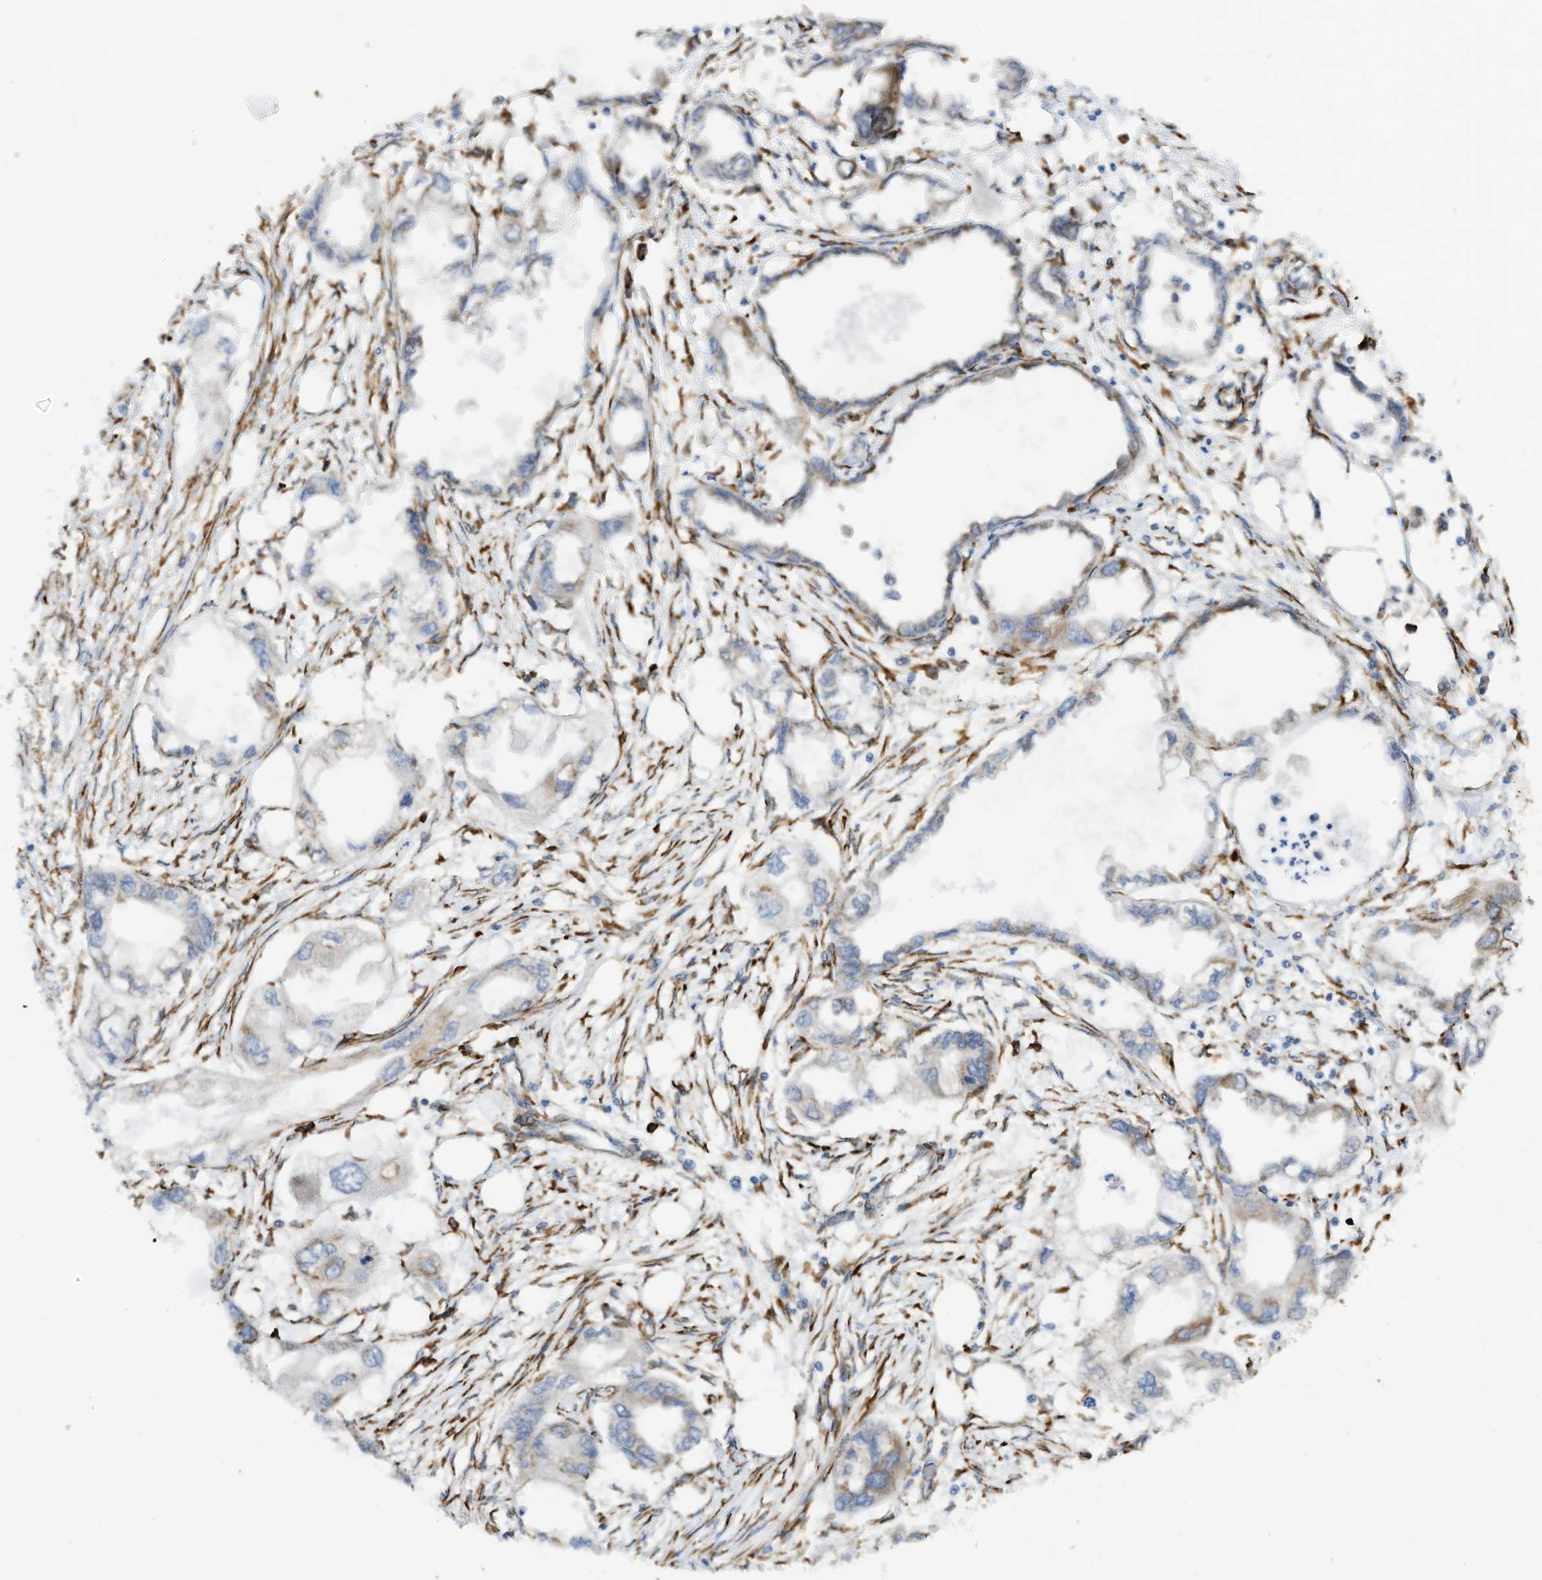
{"staining": {"intensity": "weak", "quantity": "<25%", "location": "cytoplasmic/membranous"}, "tissue": "endometrial cancer", "cell_type": "Tumor cells", "image_type": "cancer", "snomed": [{"axis": "morphology", "description": "Adenocarcinoma, NOS"}, {"axis": "morphology", "description": "Adenocarcinoma, metastatic, NOS"}, {"axis": "topography", "description": "Adipose tissue"}, {"axis": "topography", "description": "Endometrium"}], "caption": "Tumor cells show no significant protein staining in endometrial cancer.", "gene": "ZBTB45", "patient": {"sex": "female", "age": 67}}